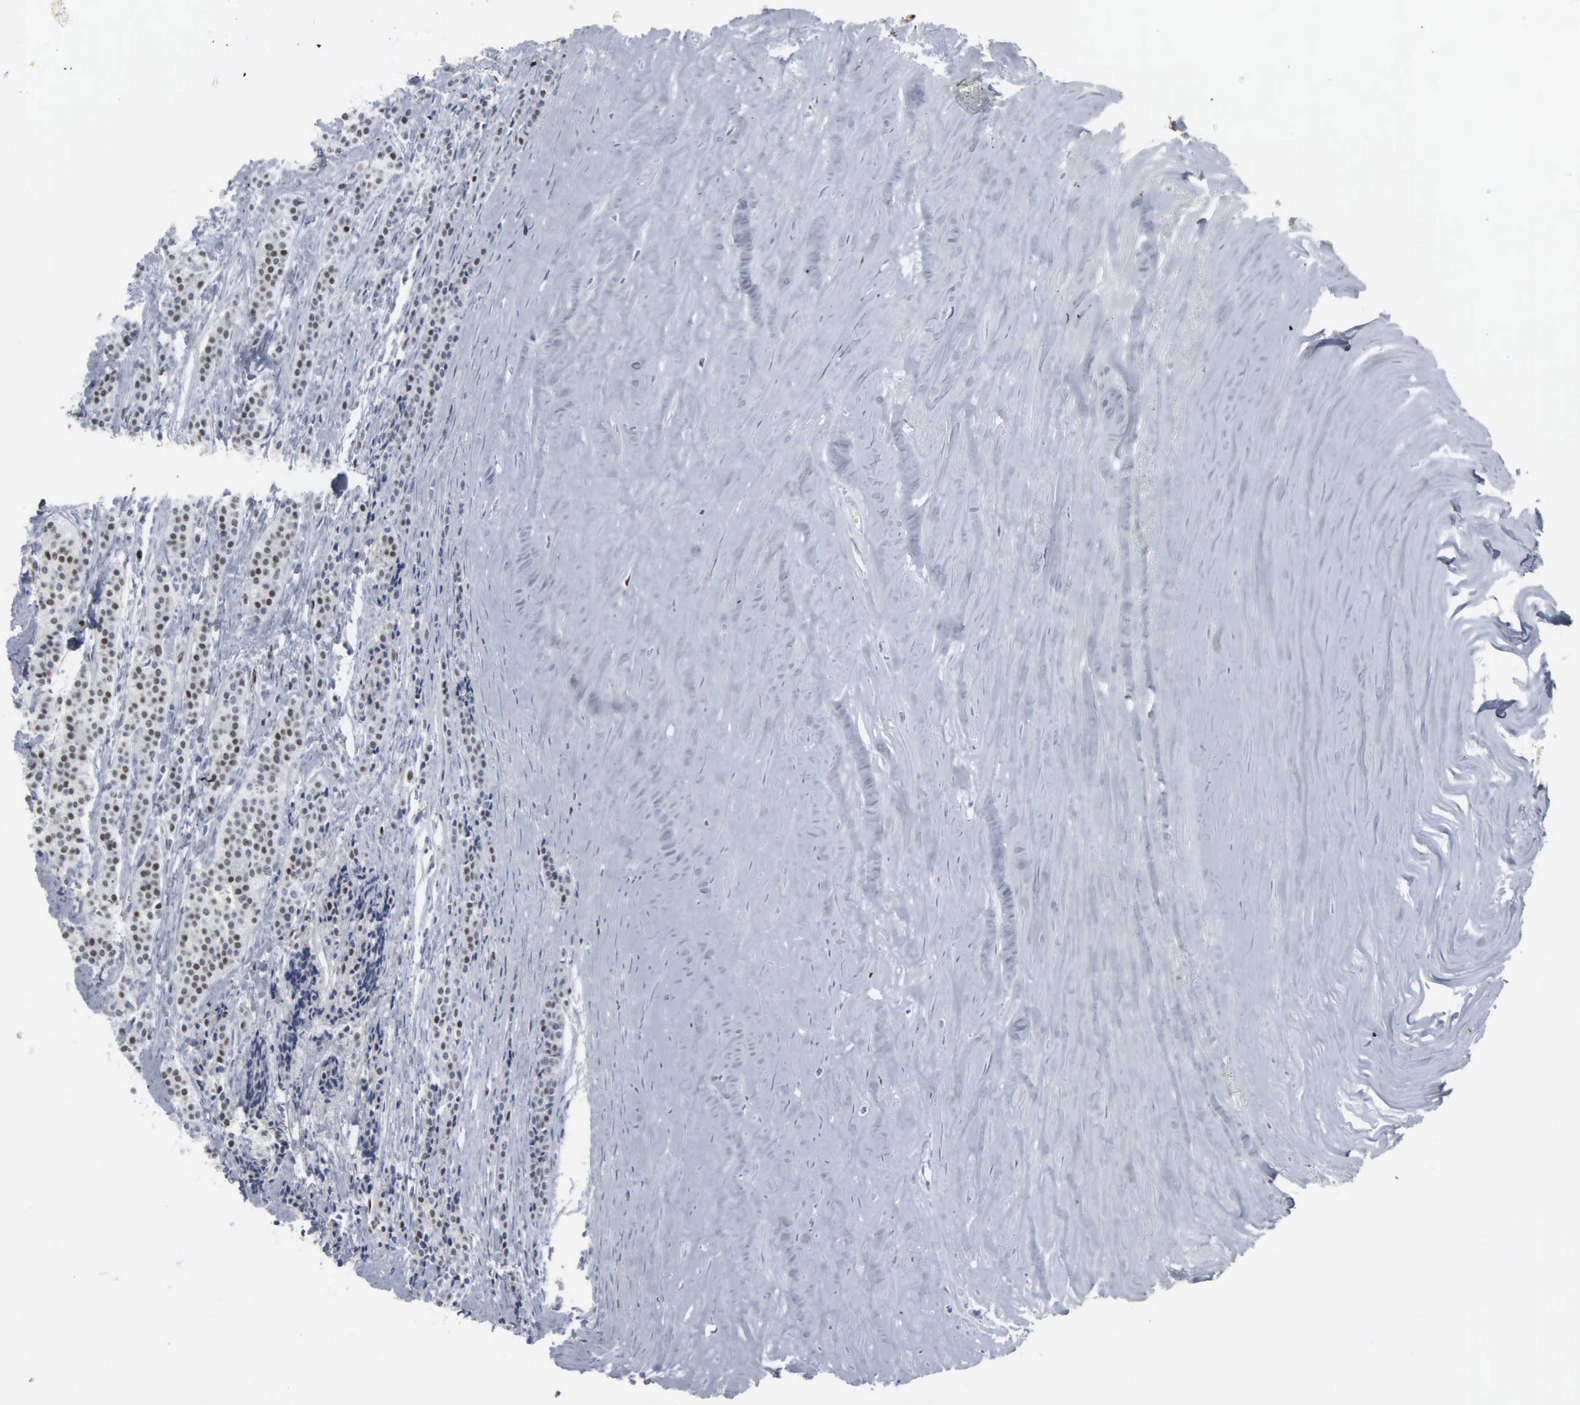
{"staining": {"intensity": "weak", "quantity": "<25%", "location": "nuclear"}, "tissue": "carcinoid", "cell_type": "Tumor cells", "image_type": "cancer", "snomed": [{"axis": "morphology", "description": "Carcinoid, malignant, NOS"}, {"axis": "topography", "description": "Small intestine"}], "caption": "Tumor cells show no significant protein positivity in carcinoid (malignant).", "gene": "CCND3", "patient": {"sex": "male", "age": 63}}